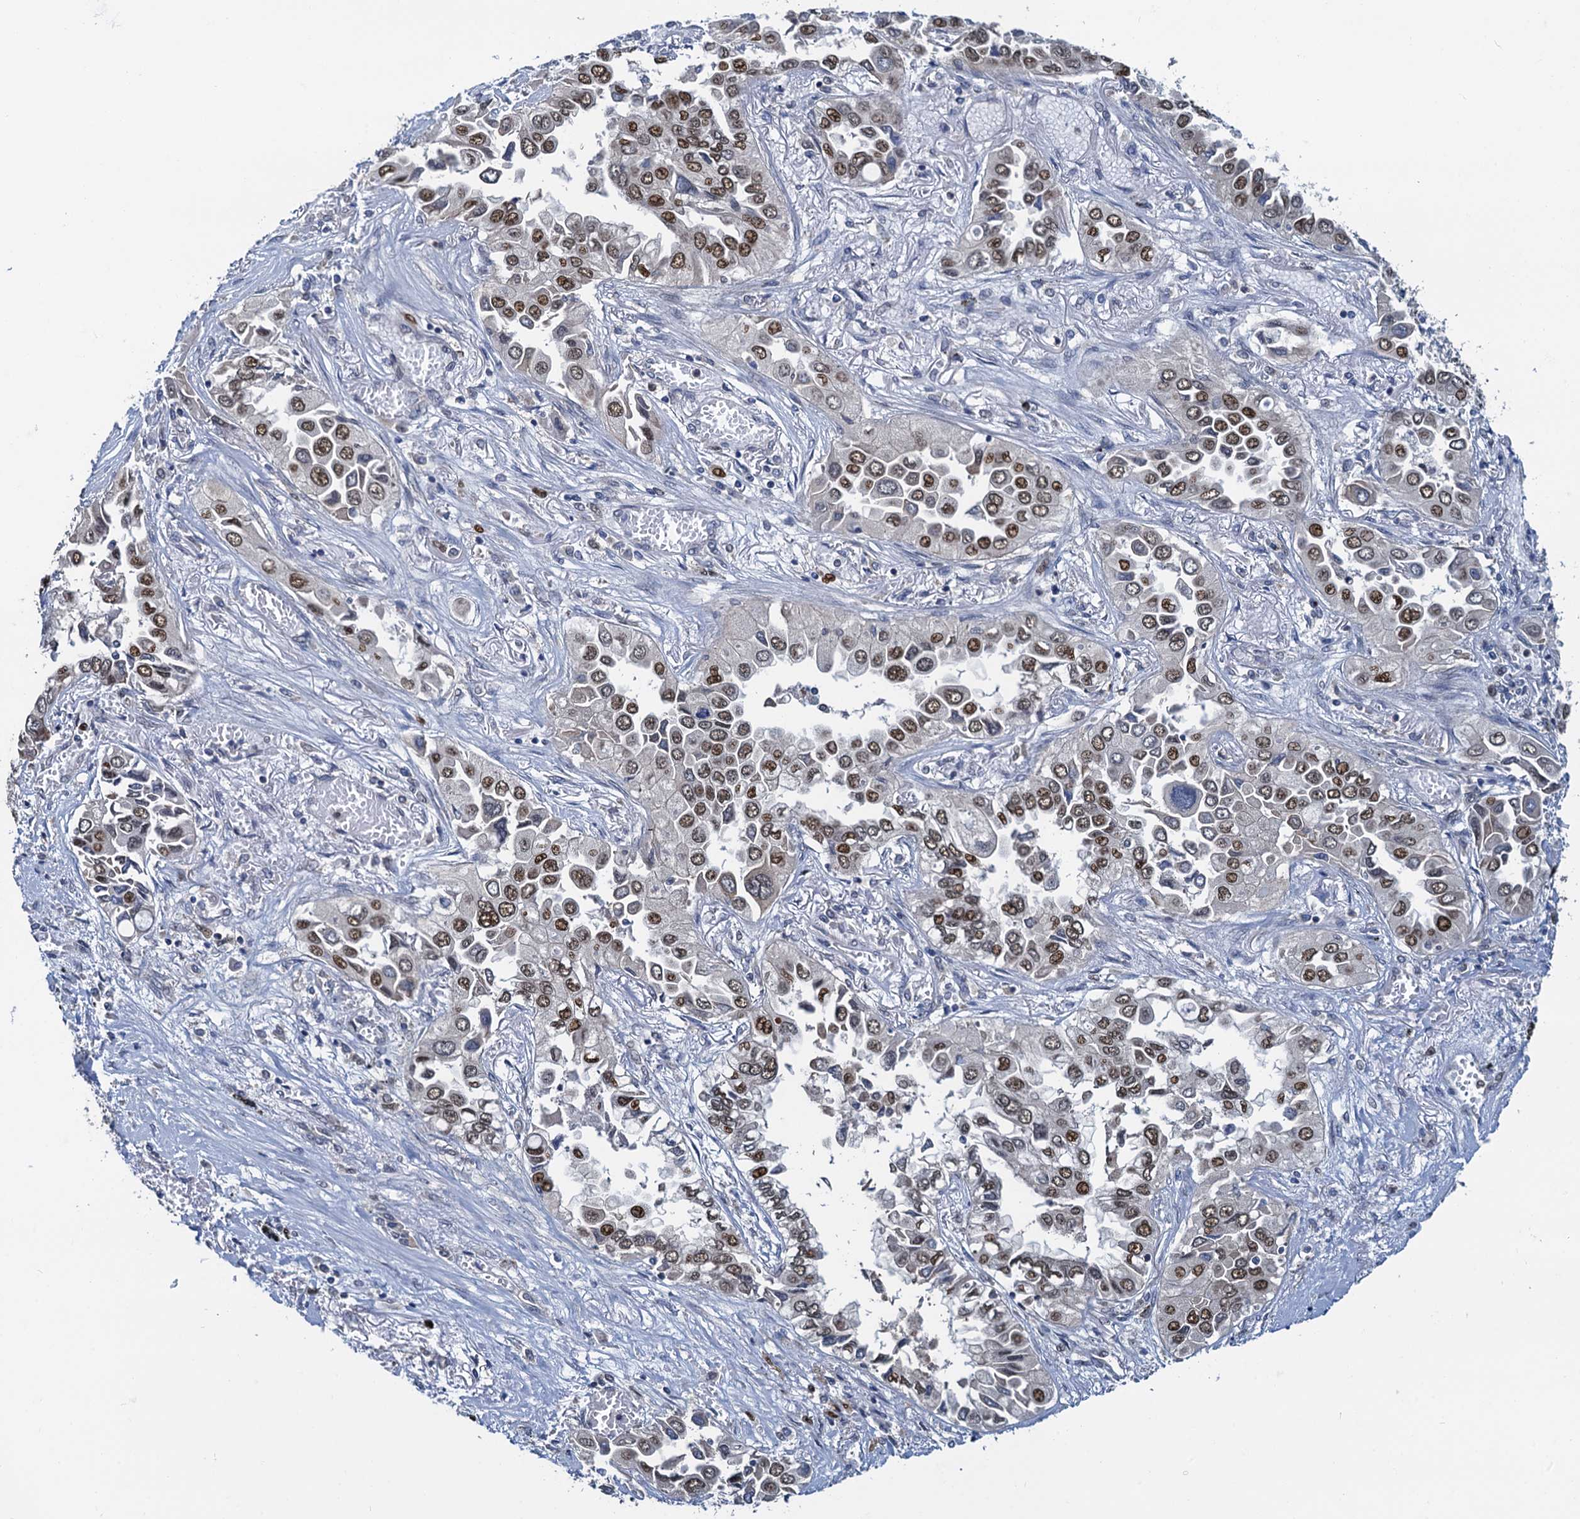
{"staining": {"intensity": "moderate", "quantity": "25%-75%", "location": "nuclear"}, "tissue": "lung cancer", "cell_type": "Tumor cells", "image_type": "cancer", "snomed": [{"axis": "morphology", "description": "Adenocarcinoma, NOS"}, {"axis": "topography", "description": "Lung"}], "caption": "A photomicrograph showing moderate nuclear expression in about 25%-75% of tumor cells in lung cancer (adenocarcinoma), as visualized by brown immunohistochemical staining.", "gene": "RNF125", "patient": {"sex": "female", "age": 76}}